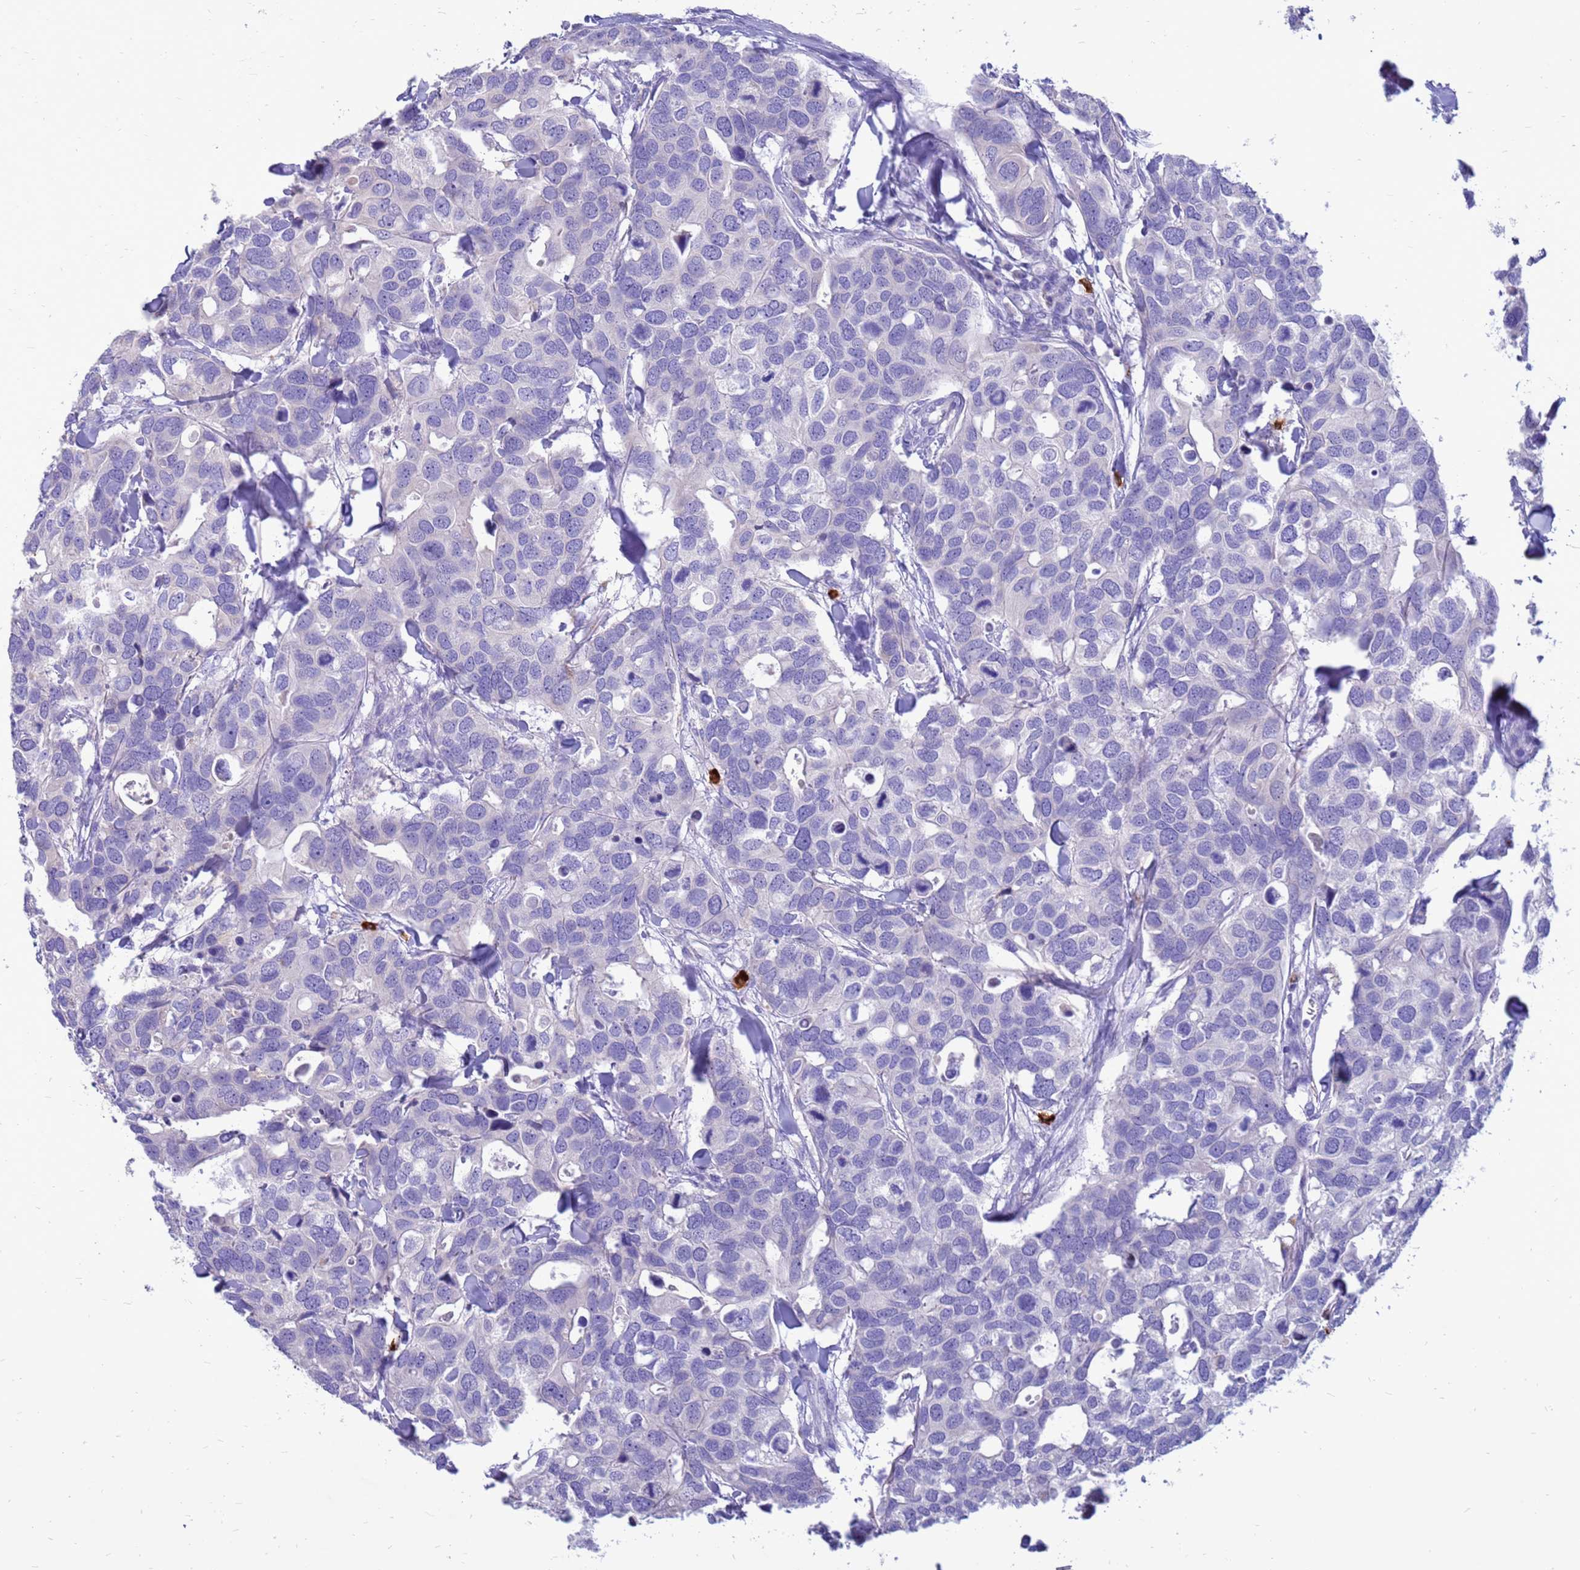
{"staining": {"intensity": "negative", "quantity": "none", "location": "none"}, "tissue": "breast cancer", "cell_type": "Tumor cells", "image_type": "cancer", "snomed": [{"axis": "morphology", "description": "Duct carcinoma"}, {"axis": "topography", "description": "Breast"}], "caption": "Immunohistochemistry micrograph of neoplastic tissue: human breast cancer stained with DAB demonstrates no significant protein staining in tumor cells.", "gene": "PDE10A", "patient": {"sex": "female", "age": 83}}